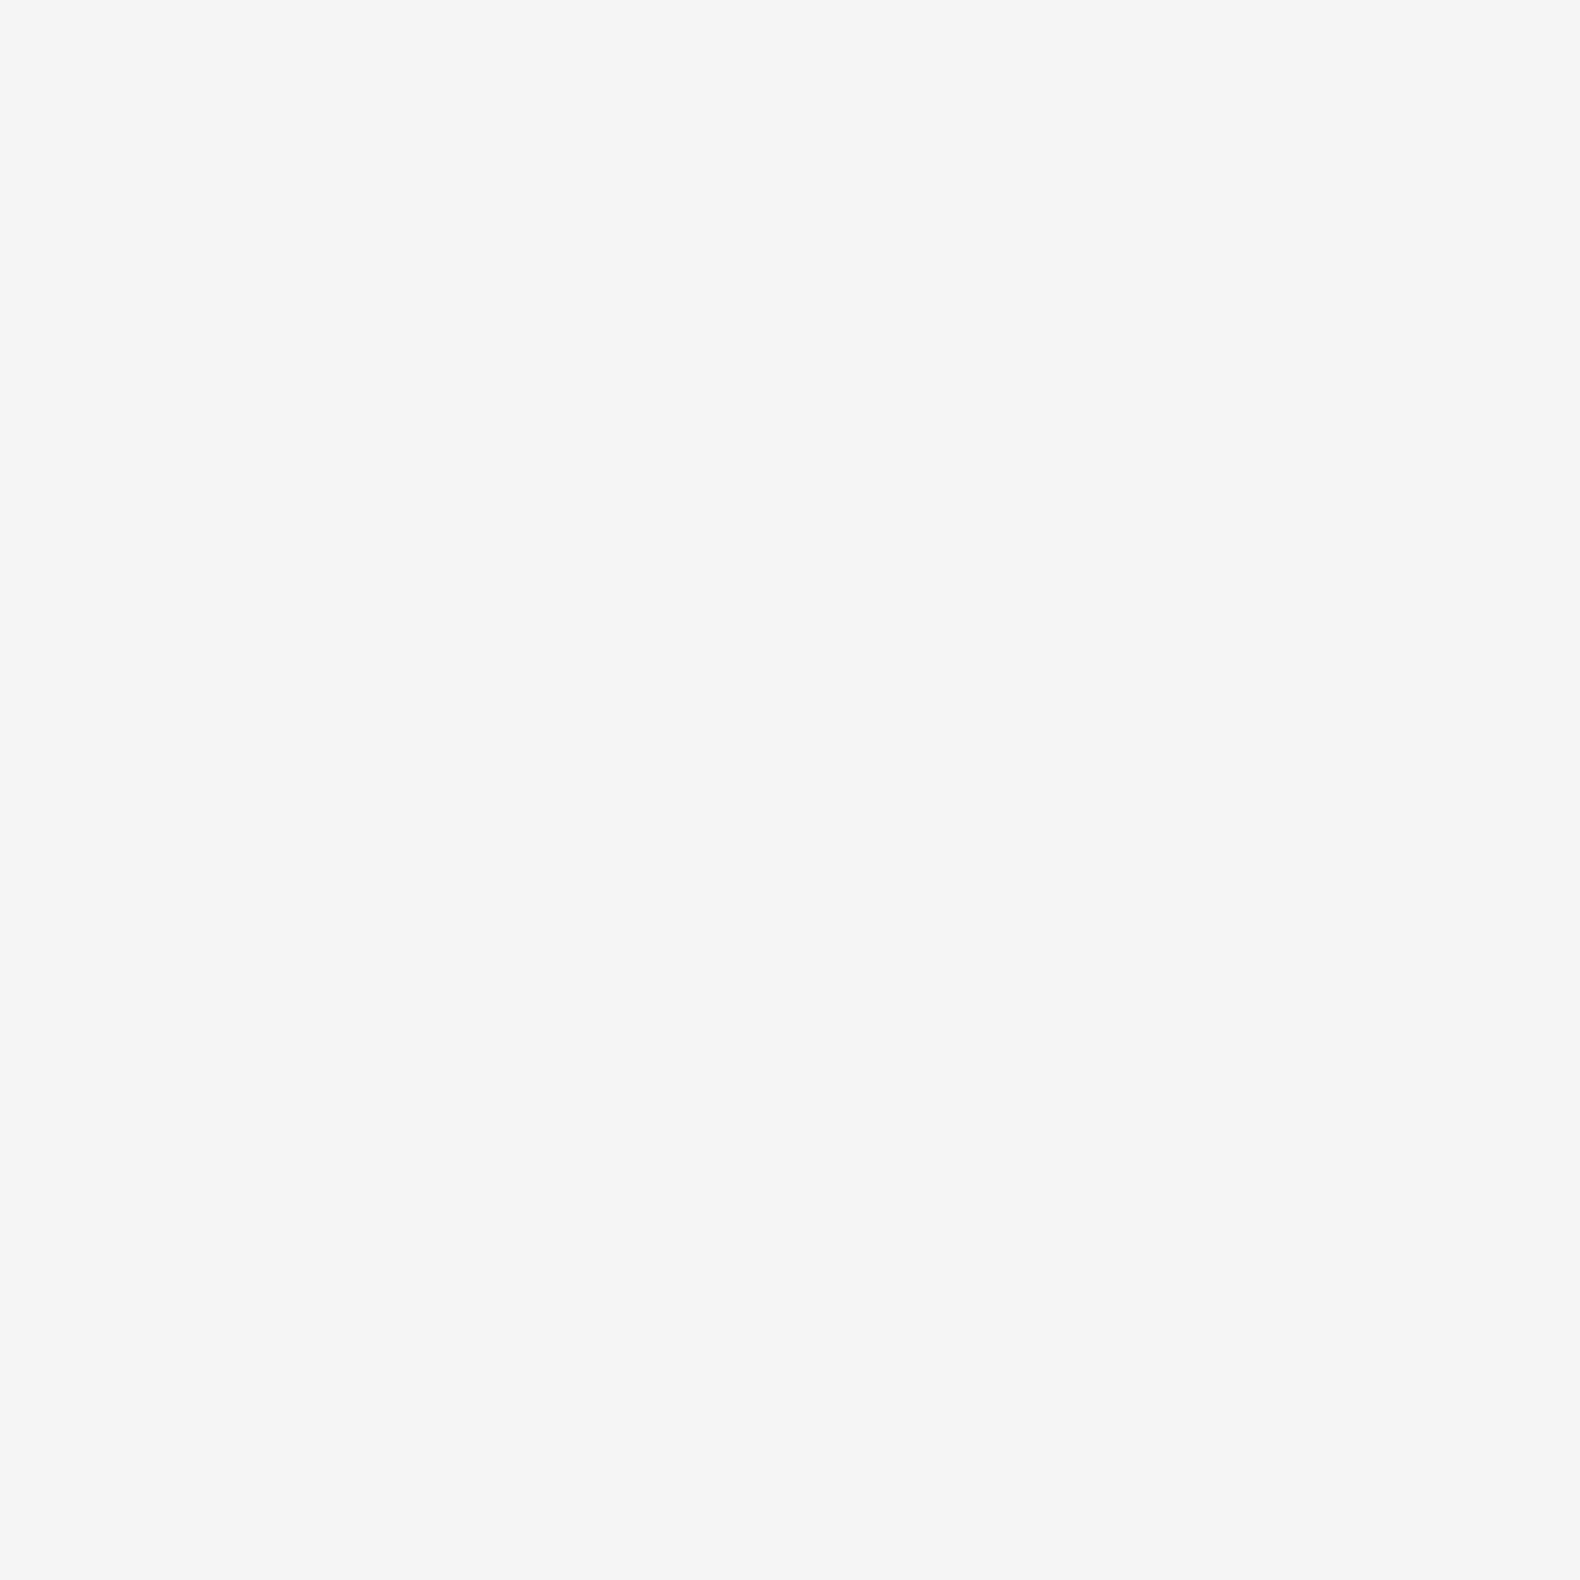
{"staining": {"intensity": "moderate", "quantity": ">75%", "location": "cytoplasmic/membranous"}, "tissue": "nasopharynx", "cell_type": "Respiratory epithelial cells", "image_type": "normal", "snomed": [{"axis": "morphology", "description": "Normal tissue, NOS"}, {"axis": "topography", "description": "Nasopharynx"}], "caption": "The image reveals immunohistochemical staining of normal nasopharynx. There is moderate cytoplasmic/membranous positivity is identified in about >75% of respiratory epithelial cells.", "gene": "ACOT2", "patient": {"sex": "male", "age": 67}}